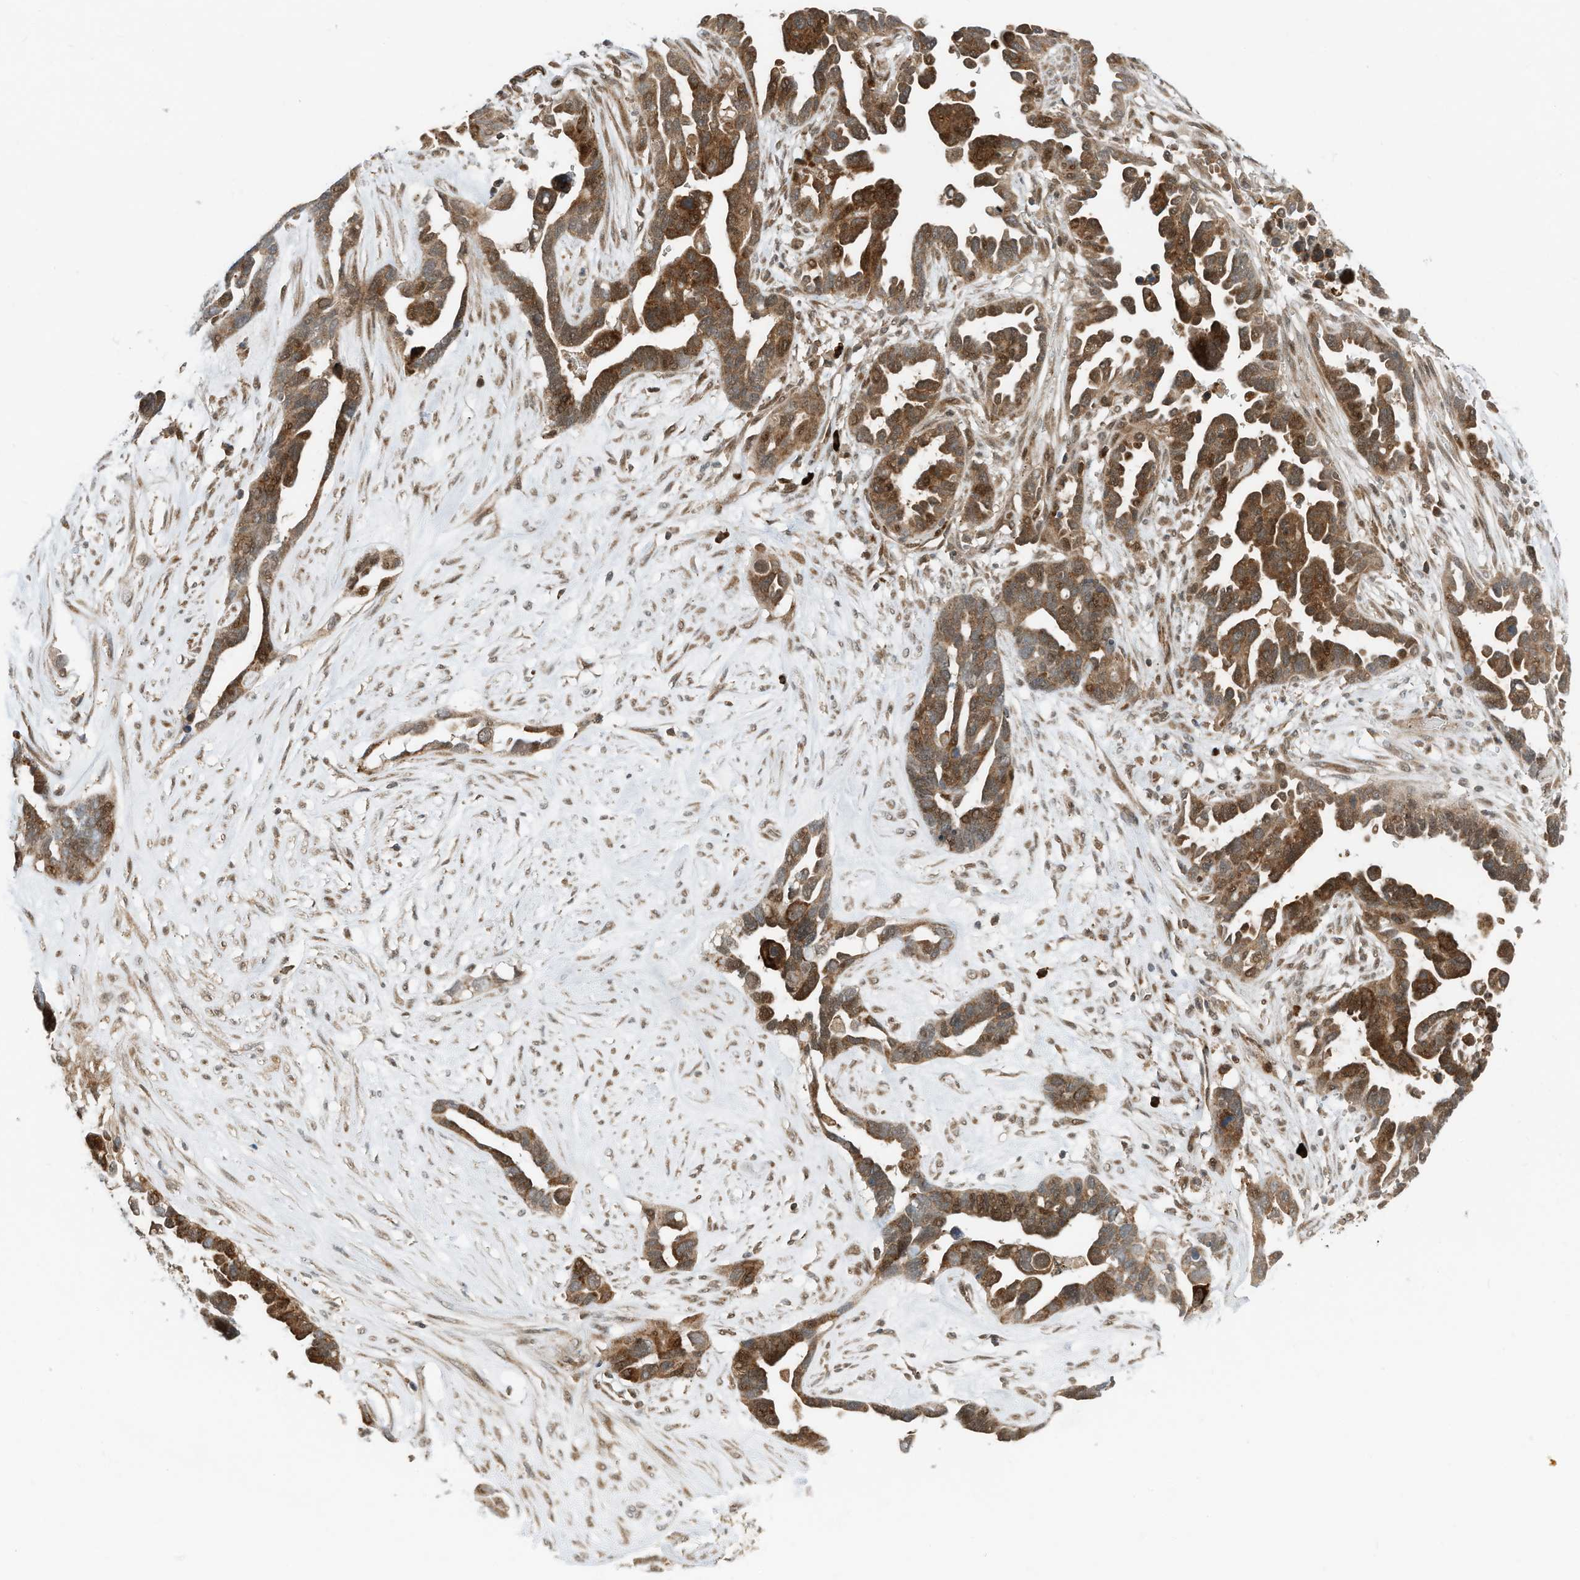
{"staining": {"intensity": "strong", "quantity": ">75%", "location": "cytoplasmic/membranous,nuclear"}, "tissue": "ovarian cancer", "cell_type": "Tumor cells", "image_type": "cancer", "snomed": [{"axis": "morphology", "description": "Cystadenocarcinoma, serous, NOS"}, {"axis": "topography", "description": "Ovary"}], "caption": "Approximately >75% of tumor cells in ovarian cancer display strong cytoplasmic/membranous and nuclear protein expression as visualized by brown immunohistochemical staining.", "gene": "RMND1", "patient": {"sex": "female", "age": 54}}